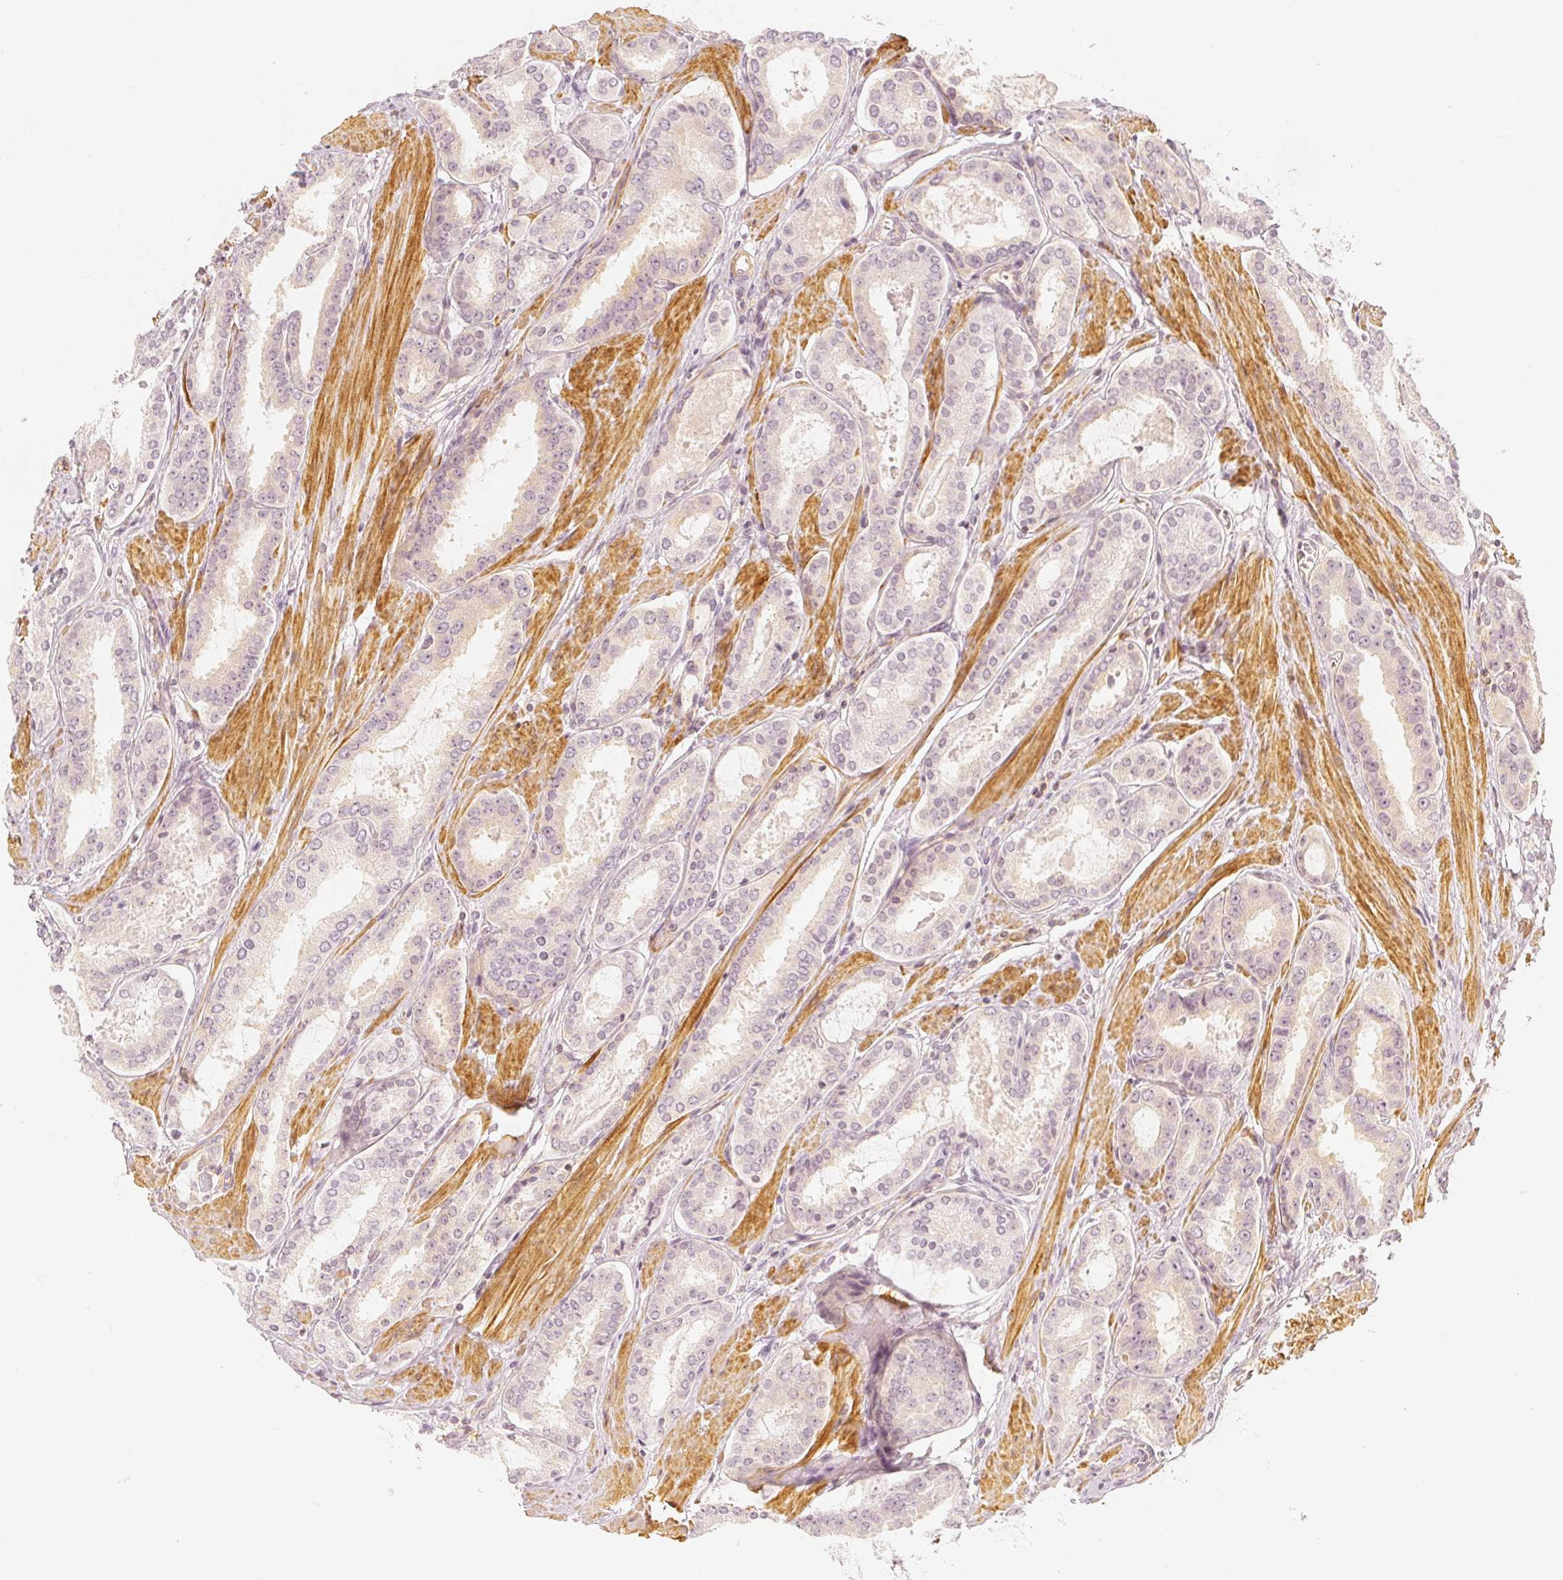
{"staining": {"intensity": "negative", "quantity": "none", "location": "none"}, "tissue": "prostate cancer", "cell_type": "Tumor cells", "image_type": "cancer", "snomed": [{"axis": "morphology", "description": "Adenocarcinoma, High grade"}, {"axis": "topography", "description": "Prostate"}], "caption": "IHC photomicrograph of prostate cancer (adenocarcinoma (high-grade)) stained for a protein (brown), which displays no expression in tumor cells.", "gene": "ARHGAP26", "patient": {"sex": "male", "age": 63}}